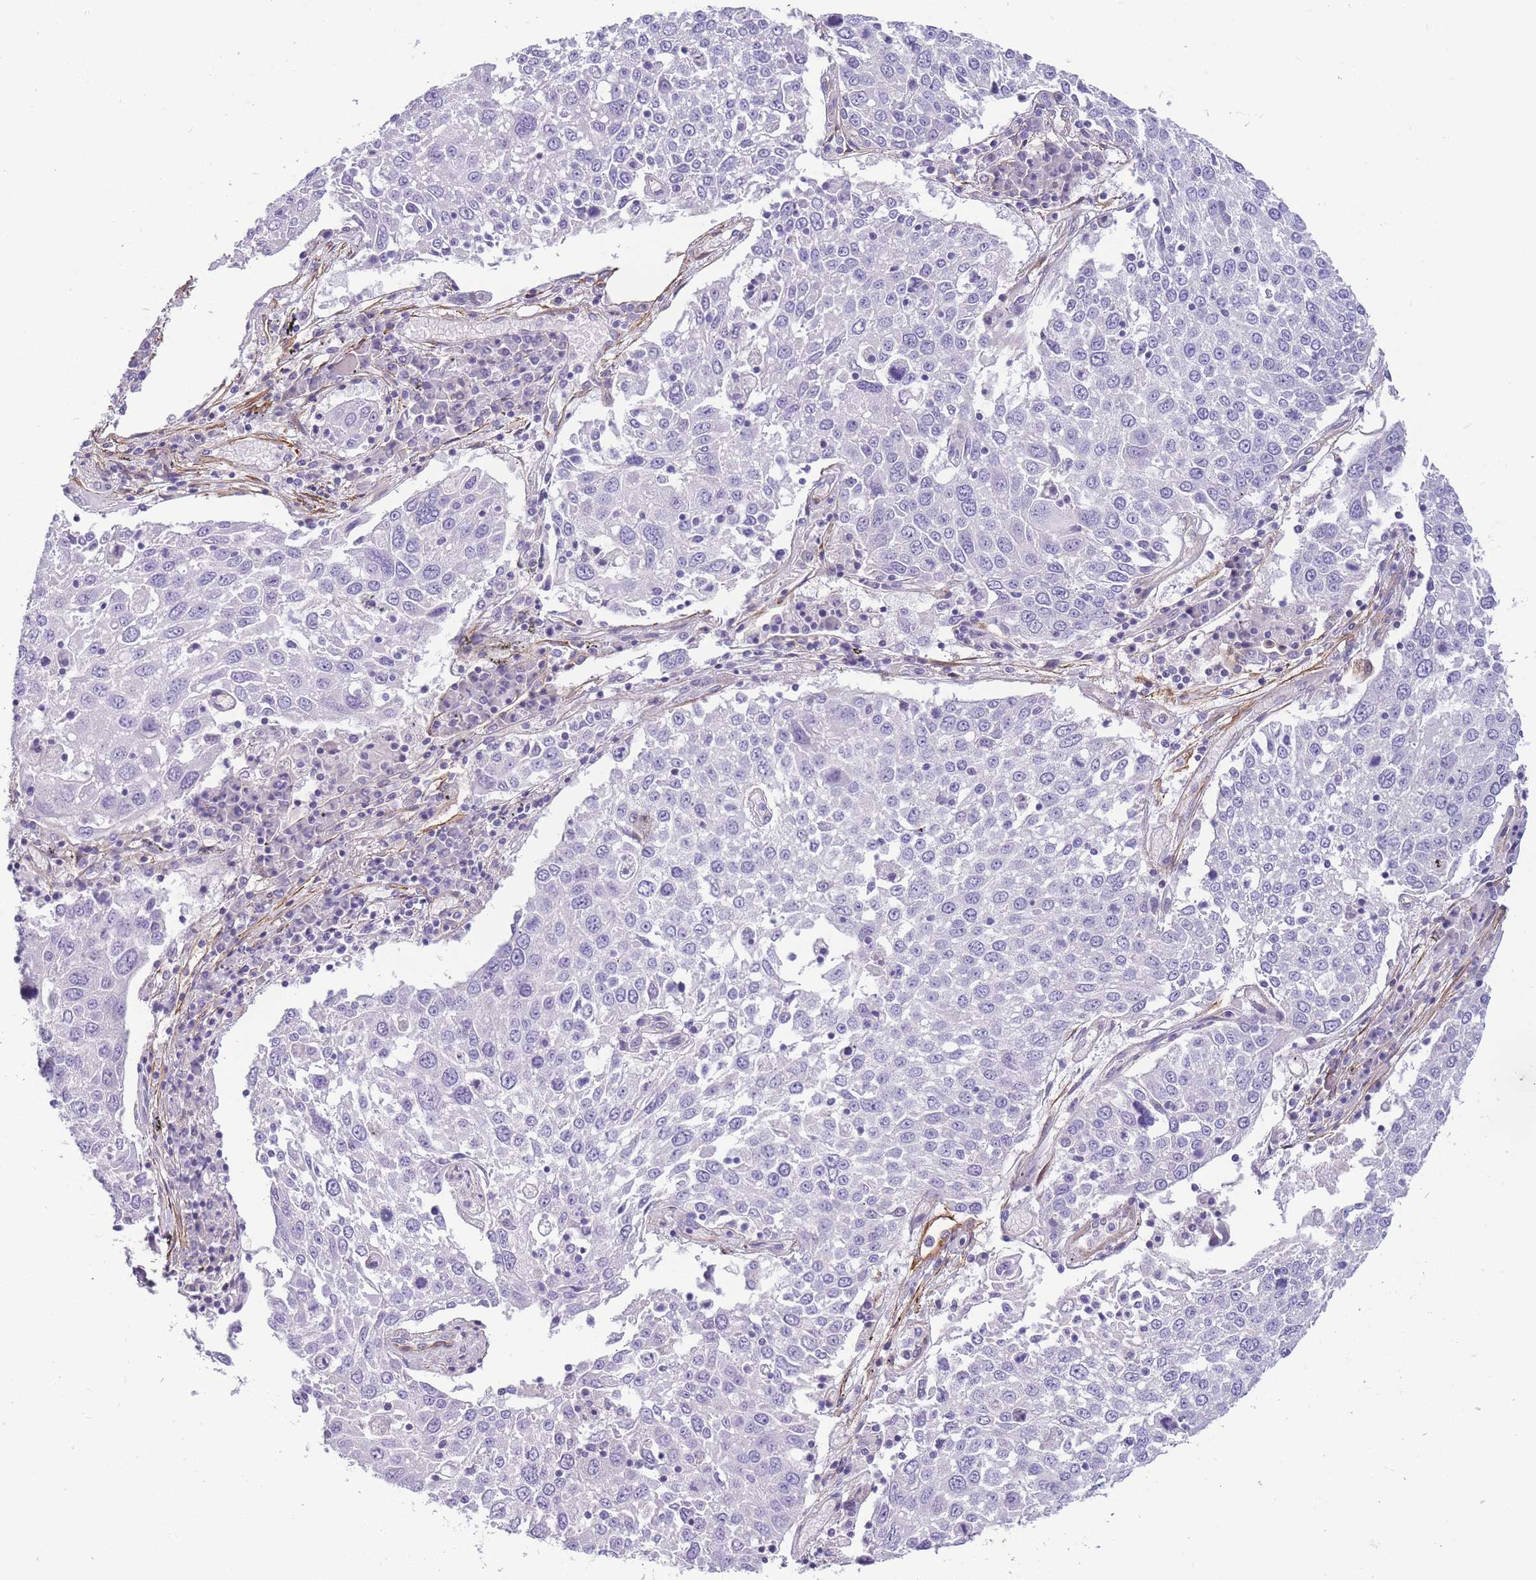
{"staining": {"intensity": "negative", "quantity": "none", "location": "none"}, "tissue": "lung cancer", "cell_type": "Tumor cells", "image_type": "cancer", "snomed": [{"axis": "morphology", "description": "Squamous cell carcinoma, NOS"}, {"axis": "topography", "description": "Lung"}], "caption": "There is no significant staining in tumor cells of lung cancer.", "gene": "FAM124A", "patient": {"sex": "male", "age": 65}}